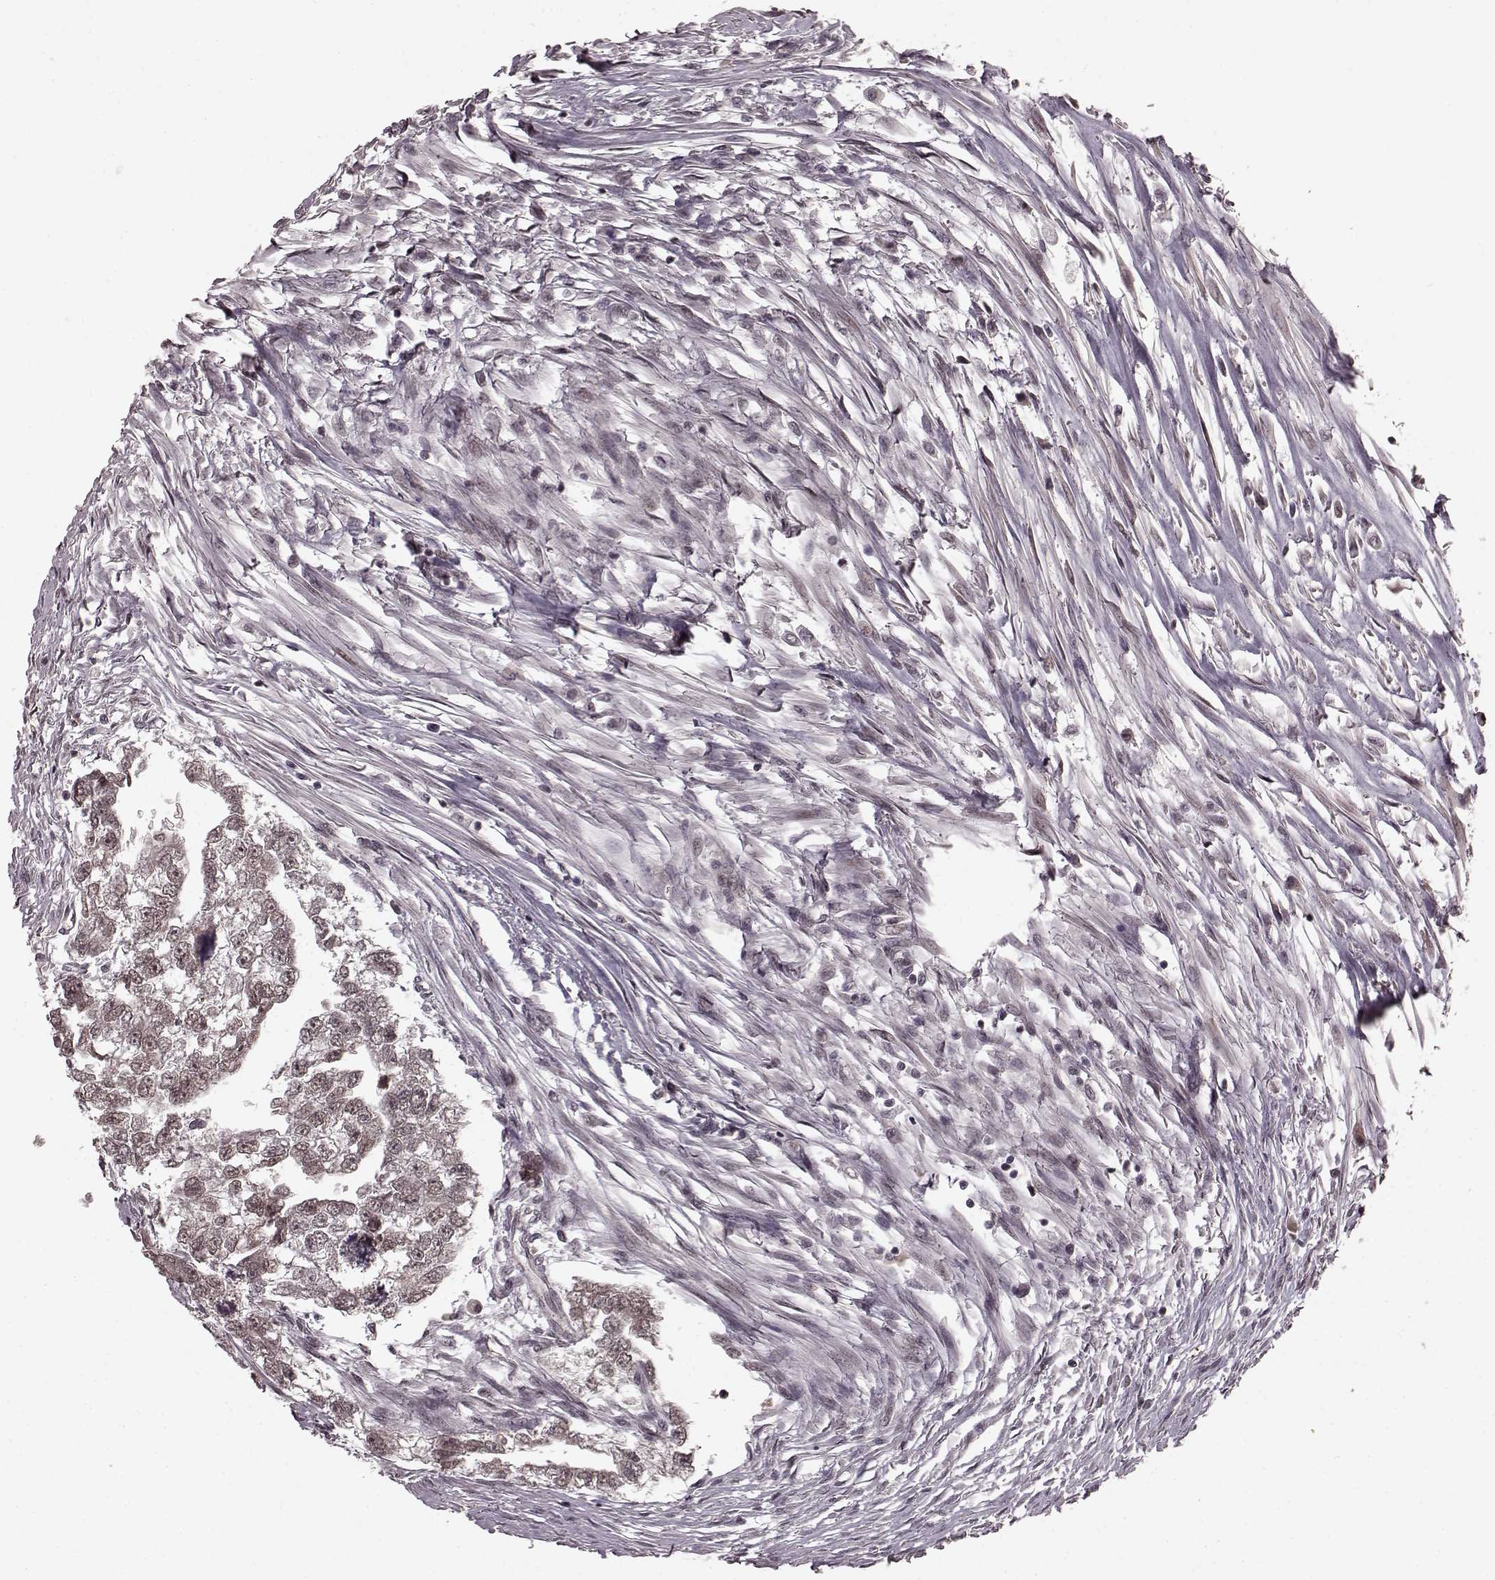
{"staining": {"intensity": "weak", "quantity": ">75%", "location": "cytoplasmic/membranous,nuclear"}, "tissue": "testis cancer", "cell_type": "Tumor cells", "image_type": "cancer", "snomed": [{"axis": "morphology", "description": "Carcinoma, Embryonal, NOS"}, {"axis": "morphology", "description": "Teratoma, malignant, NOS"}, {"axis": "topography", "description": "Testis"}], "caption": "Embryonal carcinoma (testis) stained with a protein marker displays weak staining in tumor cells.", "gene": "PLCB4", "patient": {"sex": "male", "age": 44}}